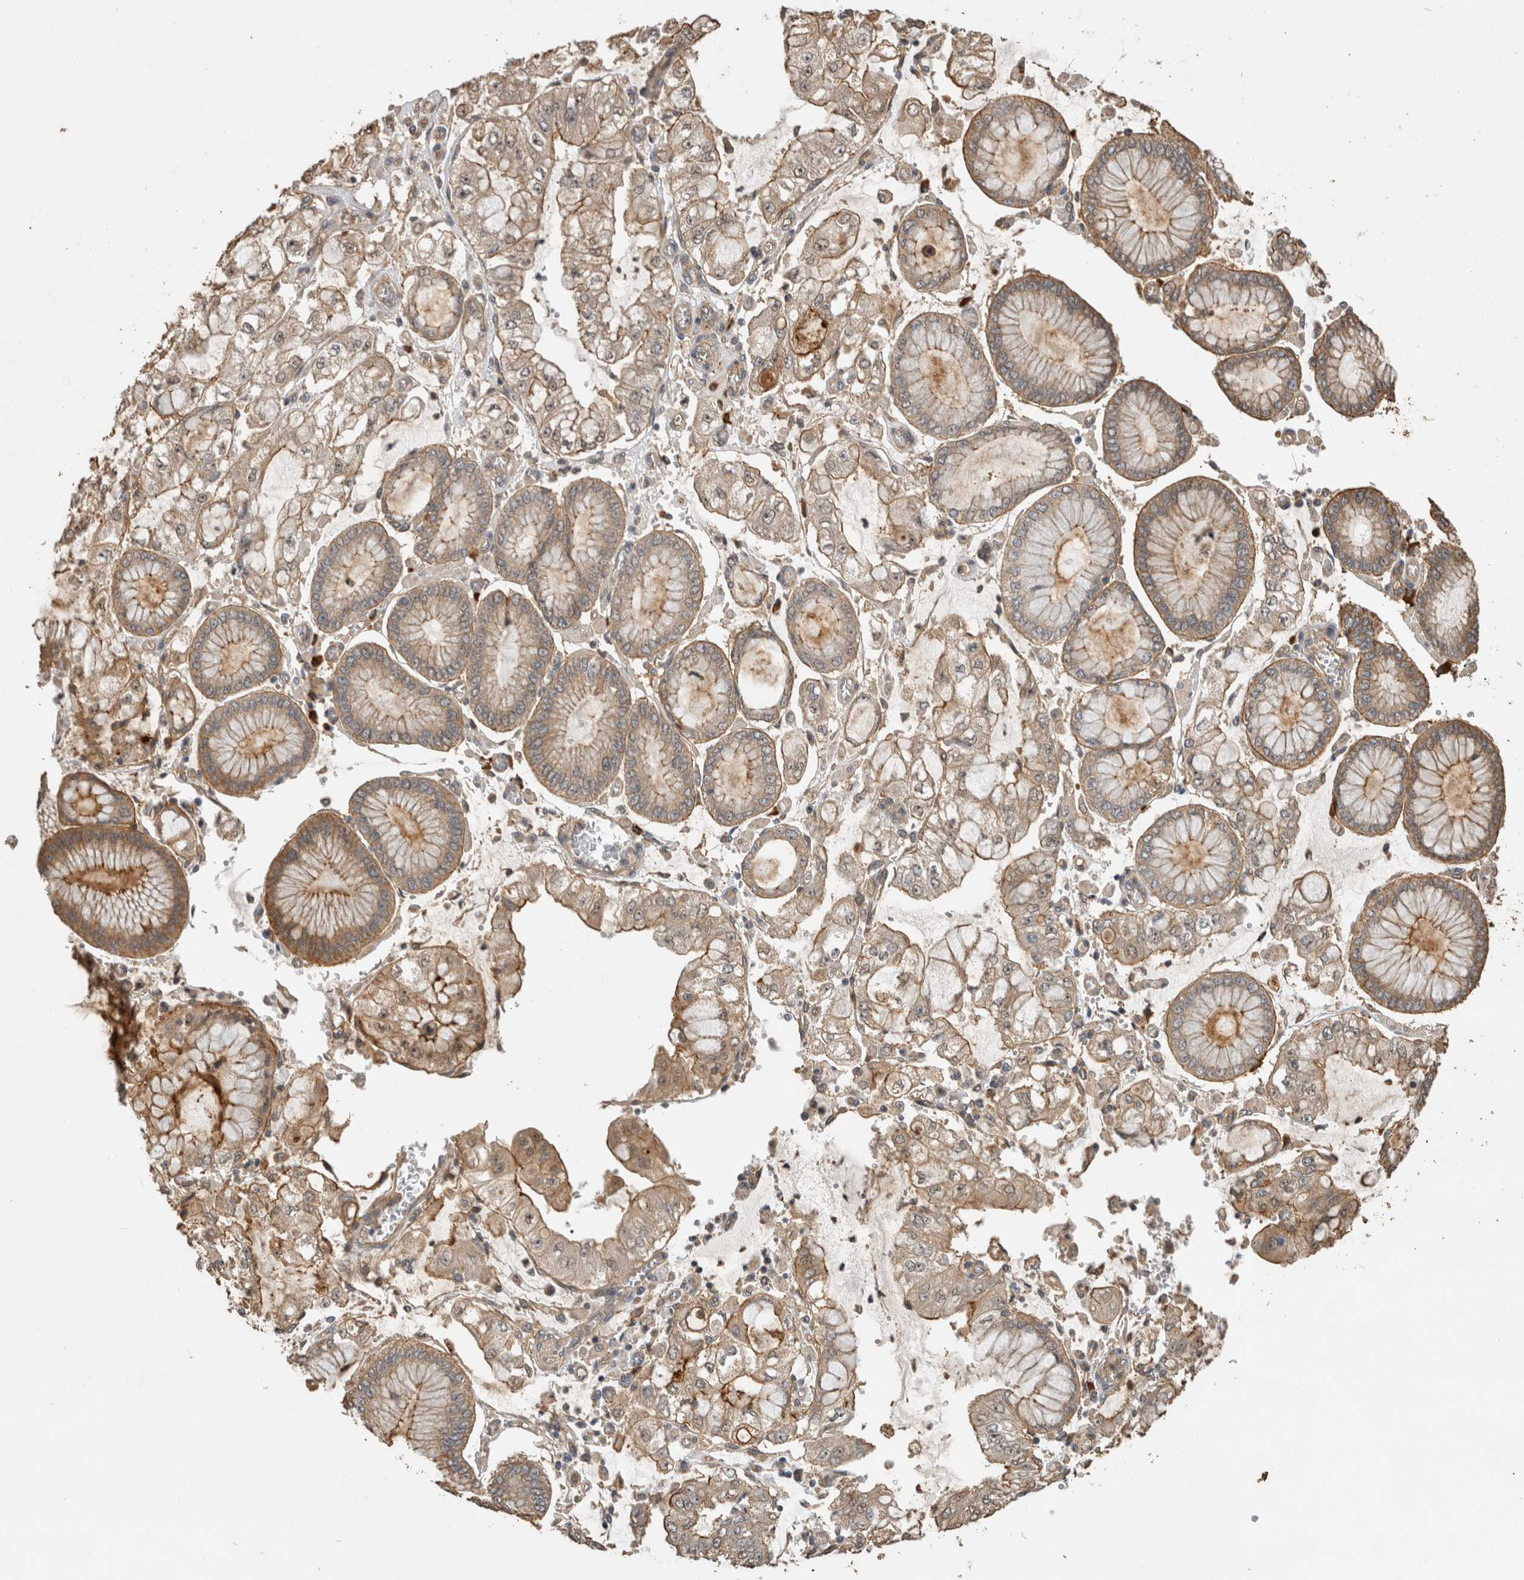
{"staining": {"intensity": "weak", "quantity": "25%-75%", "location": "cytoplasmic/membranous"}, "tissue": "stomach cancer", "cell_type": "Tumor cells", "image_type": "cancer", "snomed": [{"axis": "morphology", "description": "Adenocarcinoma, NOS"}, {"axis": "topography", "description": "Stomach"}], "caption": "Immunohistochemical staining of stomach cancer (adenocarcinoma) exhibits low levels of weak cytoplasmic/membranous protein staining in approximately 25%-75% of tumor cells.", "gene": "RHPN1", "patient": {"sex": "male", "age": 76}}